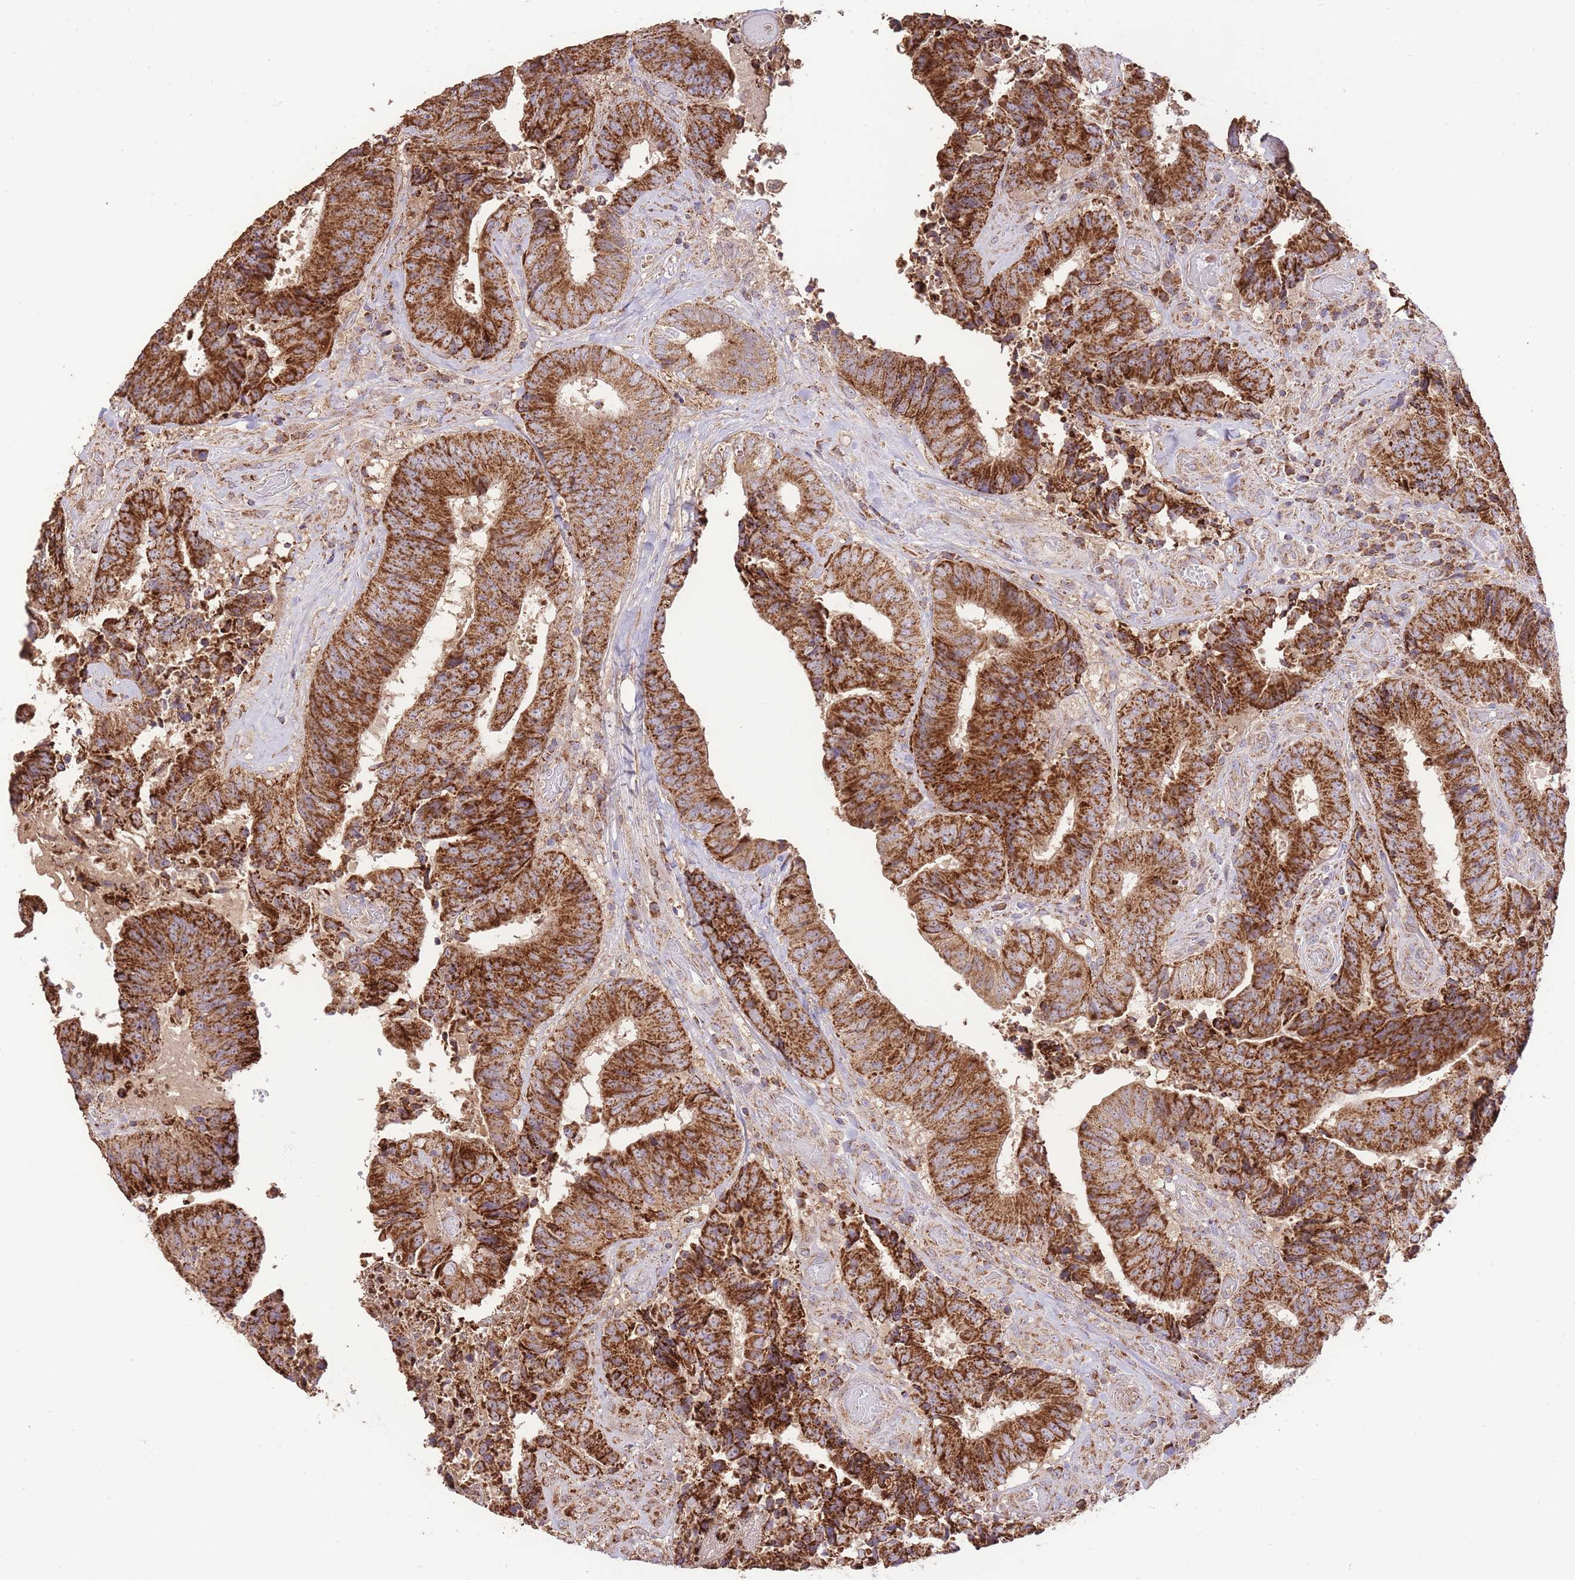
{"staining": {"intensity": "strong", "quantity": ">75%", "location": "cytoplasmic/membranous"}, "tissue": "colorectal cancer", "cell_type": "Tumor cells", "image_type": "cancer", "snomed": [{"axis": "morphology", "description": "Adenocarcinoma, NOS"}, {"axis": "topography", "description": "Rectum"}], "caption": "This is an image of IHC staining of adenocarcinoma (colorectal), which shows strong staining in the cytoplasmic/membranous of tumor cells.", "gene": "PREP", "patient": {"sex": "male", "age": 72}}